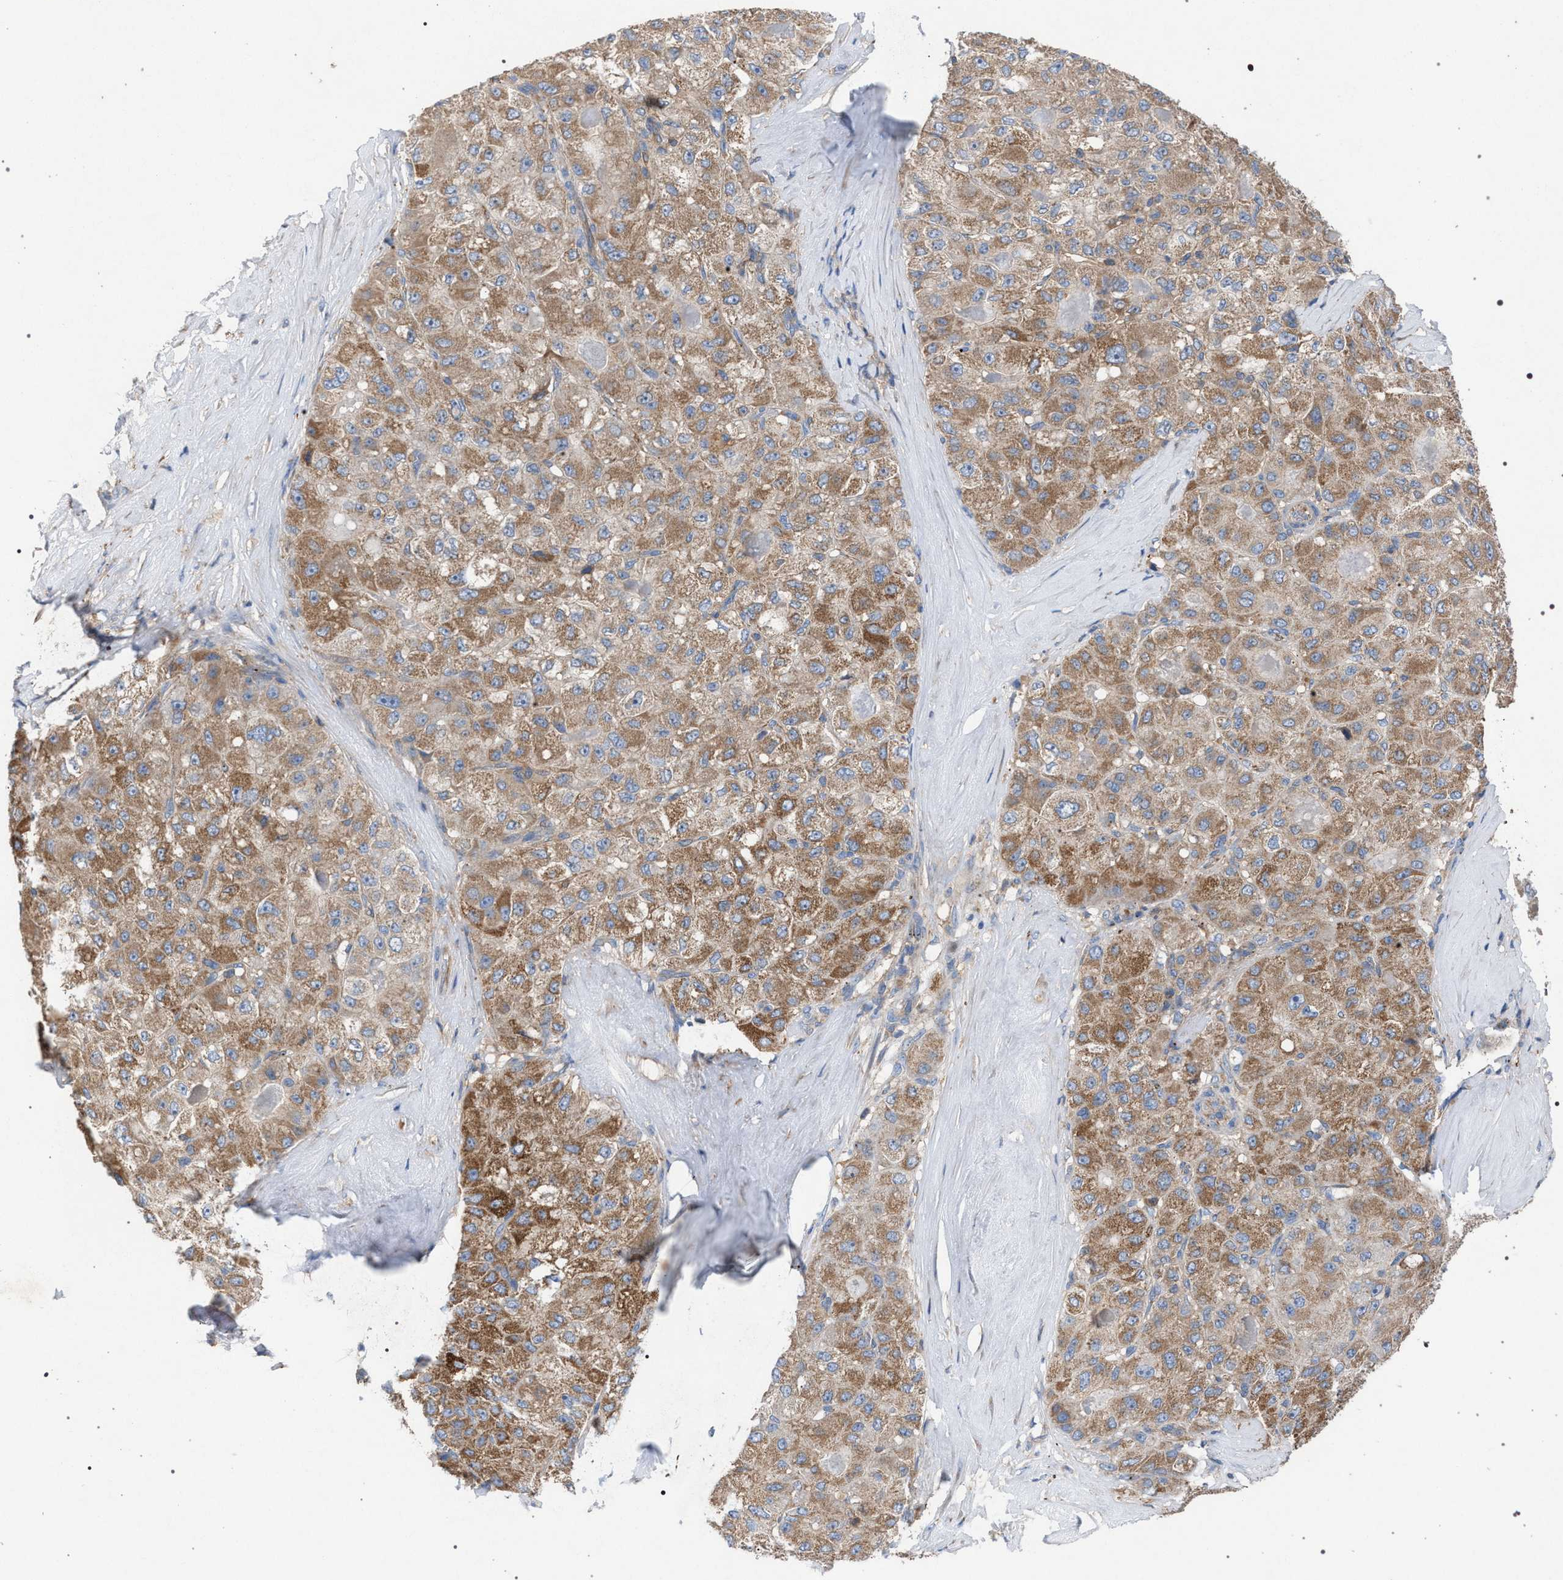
{"staining": {"intensity": "strong", "quantity": ">75%", "location": "cytoplasmic/membranous"}, "tissue": "liver cancer", "cell_type": "Tumor cells", "image_type": "cancer", "snomed": [{"axis": "morphology", "description": "Carcinoma, Hepatocellular, NOS"}, {"axis": "topography", "description": "Liver"}], "caption": "Immunohistochemistry (IHC) micrograph of human hepatocellular carcinoma (liver) stained for a protein (brown), which demonstrates high levels of strong cytoplasmic/membranous staining in about >75% of tumor cells.", "gene": "VPS13A", "patient": {"sex": "male", "age": 80}}